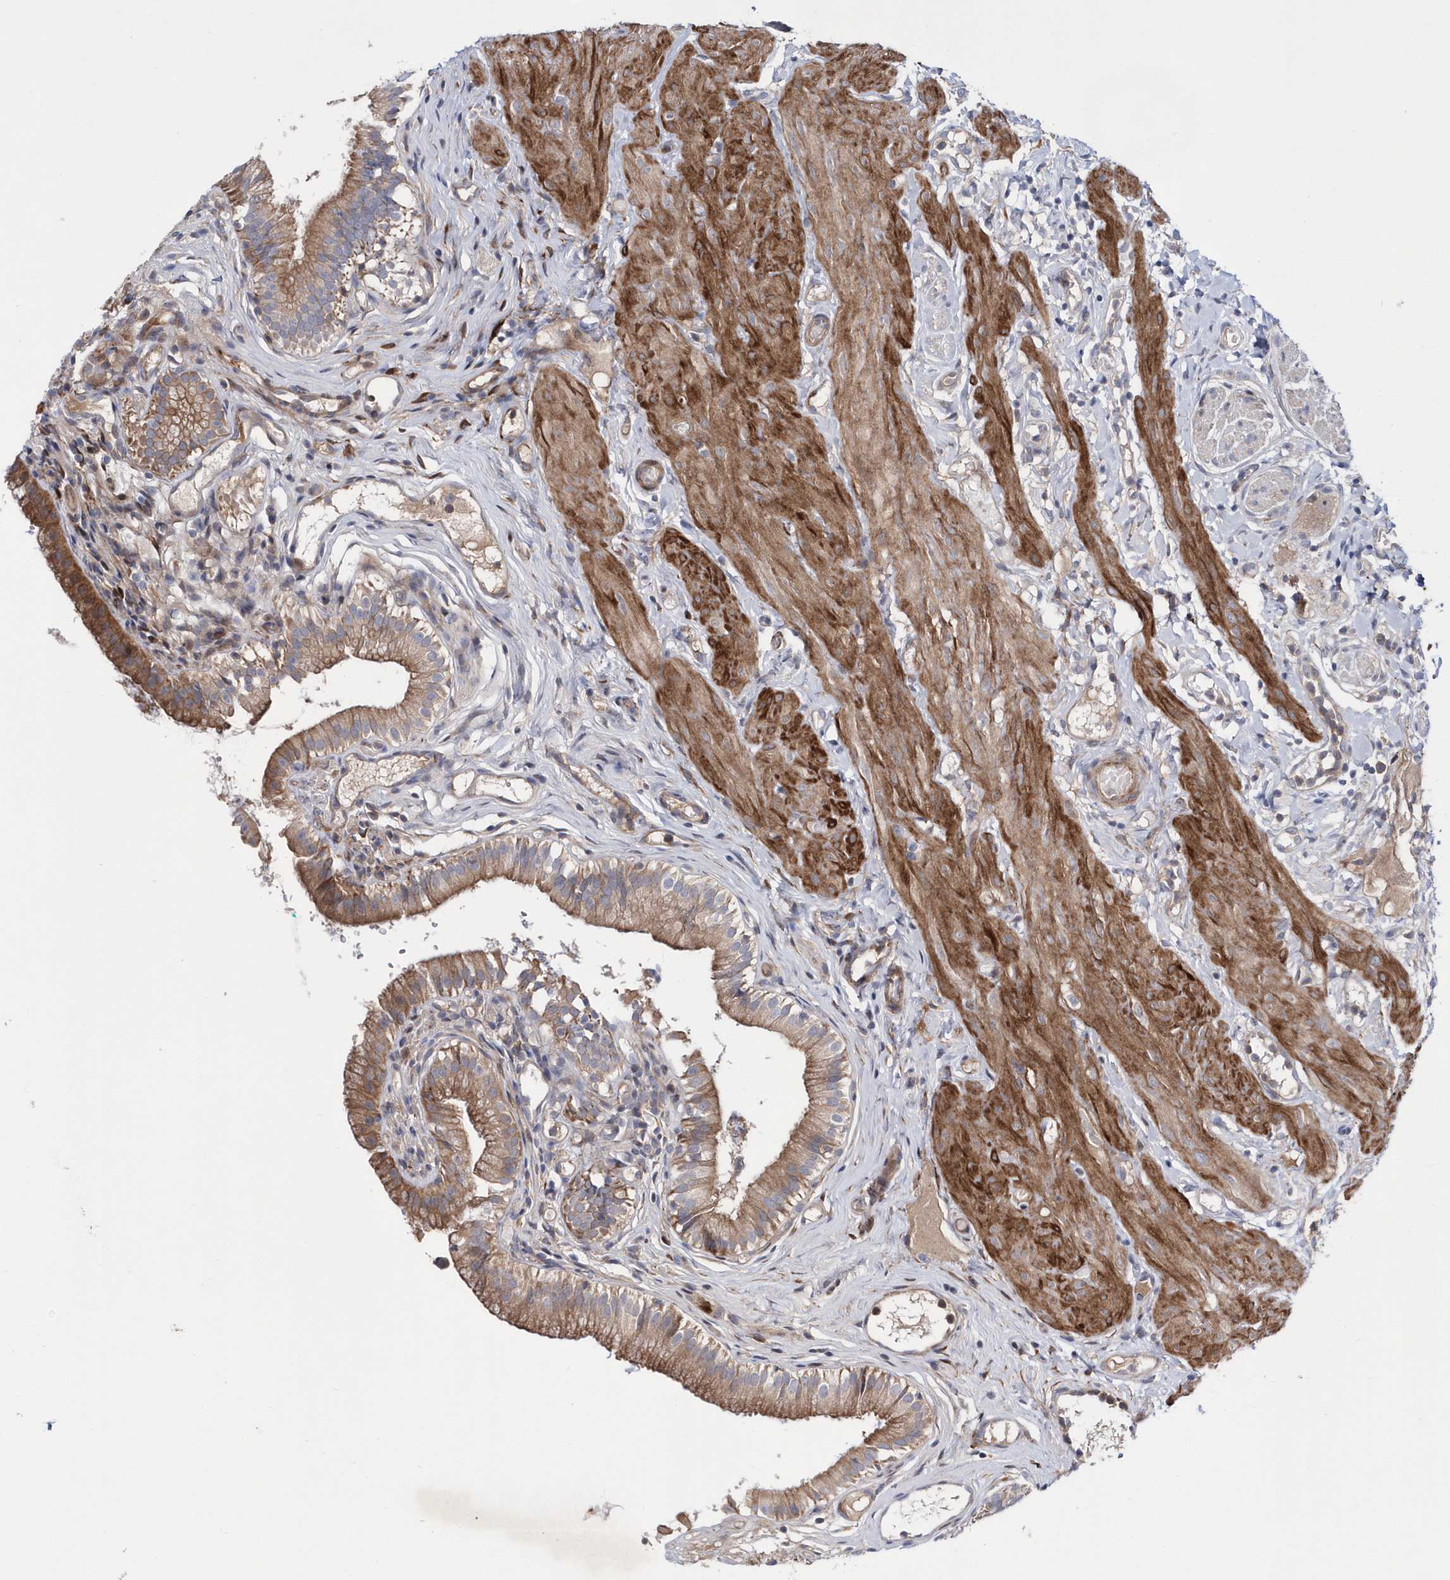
{"staining": {"intensity": "moderate", "quantity": ">75%", "location": "cytoplasmic/membranous"}, "tissue": "gallbladder", "cell_type": "Glandular cells", "image_type": "normal", "snomed": [{"axis": "morphology", "description": "Normal tissue, NOS"}, {"axis": "topography", "description": "Gallbladder"}], "caption": "Gallbladder stained for a protein (brown) shows moderate cytoplasmic/membranous positive expression in approximately >75% of glandular cells.", "gene": "DSPP", "patient": {"sex": "female", "age": 26}}